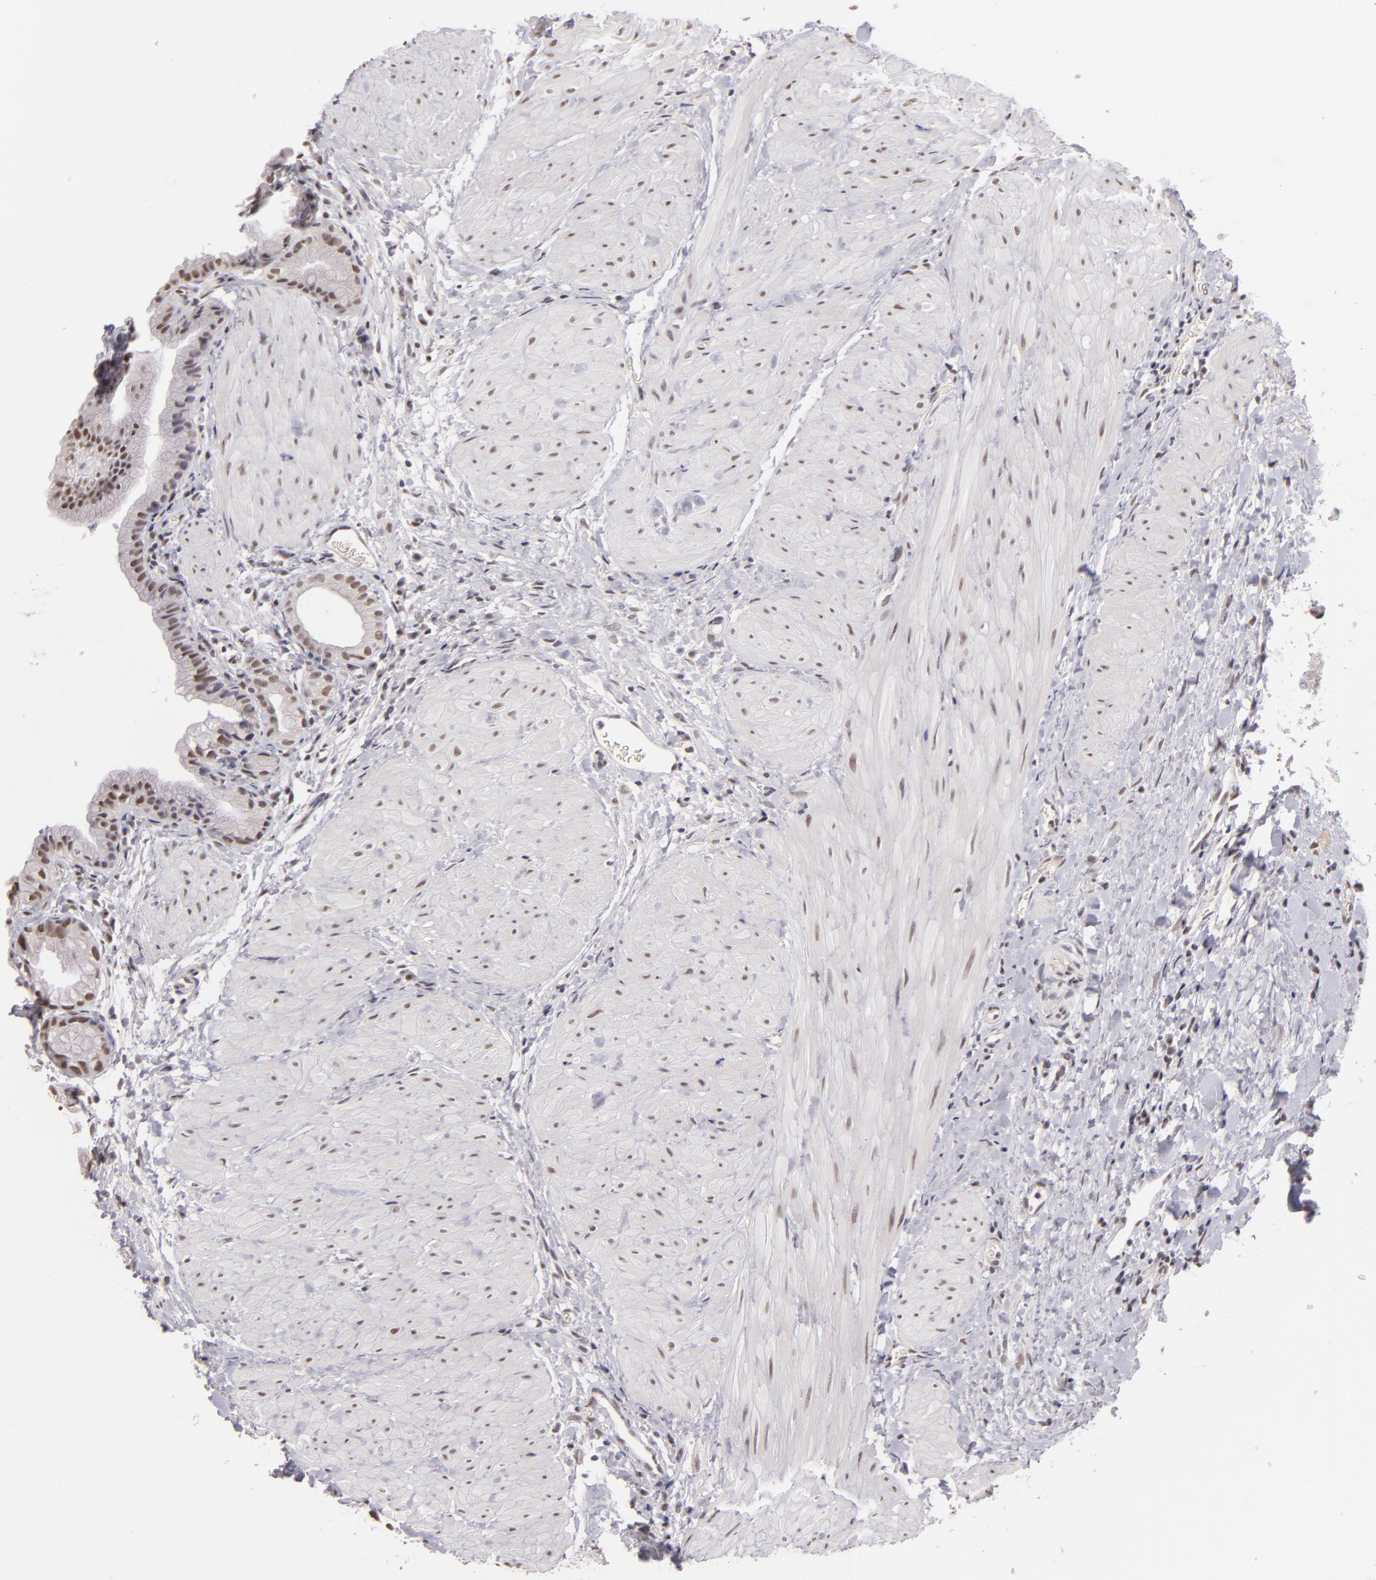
{"staining": {"intensity": "moderate", "quantity": ">75%", "location": "nuclear"}, "tissue": "gallbladder", "cell_type": "Glandular cells", "image_type": "normal", "snomed": [{"axis": "morphology", "description": "Normal tissue, NOS"}, {"axis": "morphology", "description": "Inflammation, NOS"}, {"axis": "topography", "description": "Gallbladder"}], "caption": "Immunohistochemistry (IHC) micrograph of unremarkable gallbladder: human gallbladder stained using immunohistochemistry (IHC) demonstrates medium levels of moderate protein expression localized specifically in the nuclear of glandular cells, appearing as a nuclear brown color.", "gene": "INTS6", "patient": {"sex": "male", "age": 66}}